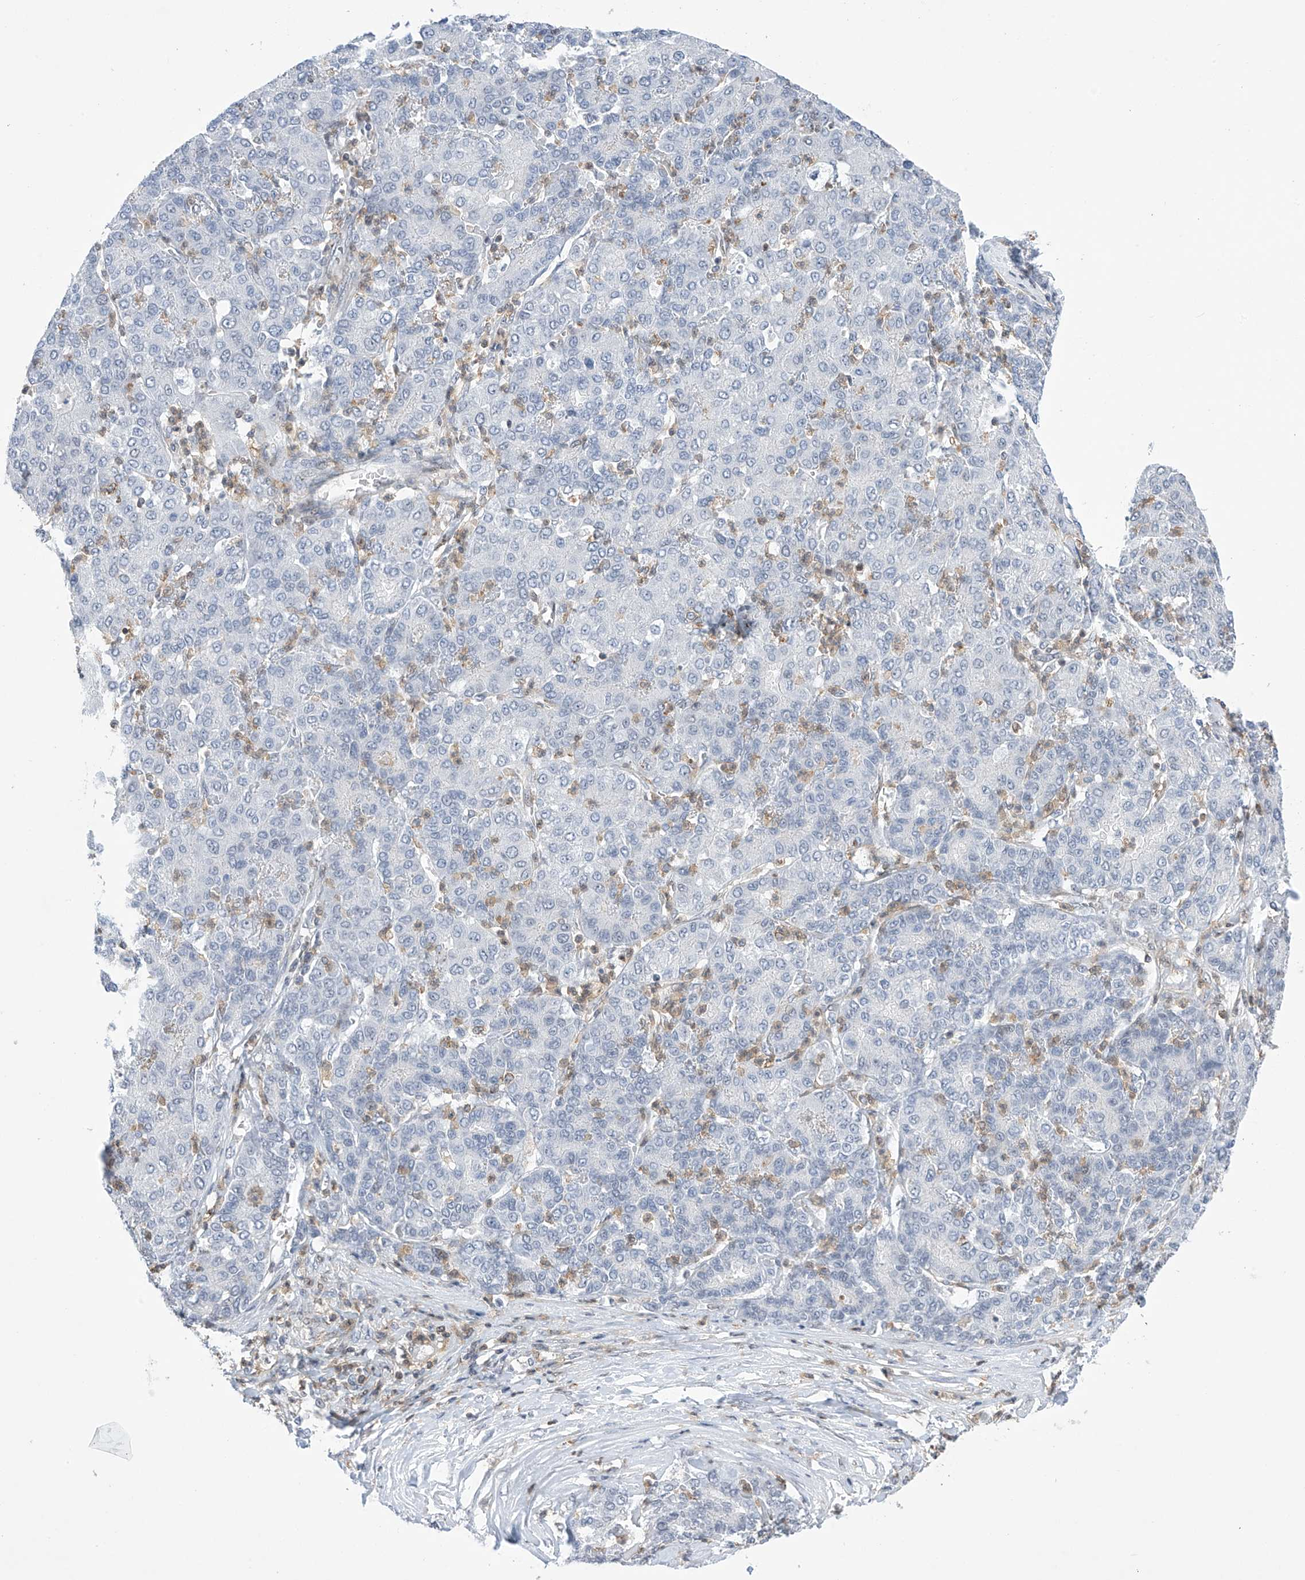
{"staining": {"intensity": "negative", "quantity": "none", "location": "none"}, "tissue": "liver cancer", "cell_type": "Tumor cells", "image_type": "cancer", "snomed": [{"axis": "morphology", "description": "Carcinoma, Hepatocellular, NOS"}, {"axis": "topography", "description": "Liver"}], "caption": "High power microscopy photomicrograph of an immunohistochemistry histopathology image of liver cancer, revealing no significant staining in tumor cells.", "gene": "MSL3", "patient": {"sex": "male", "age": 65}}